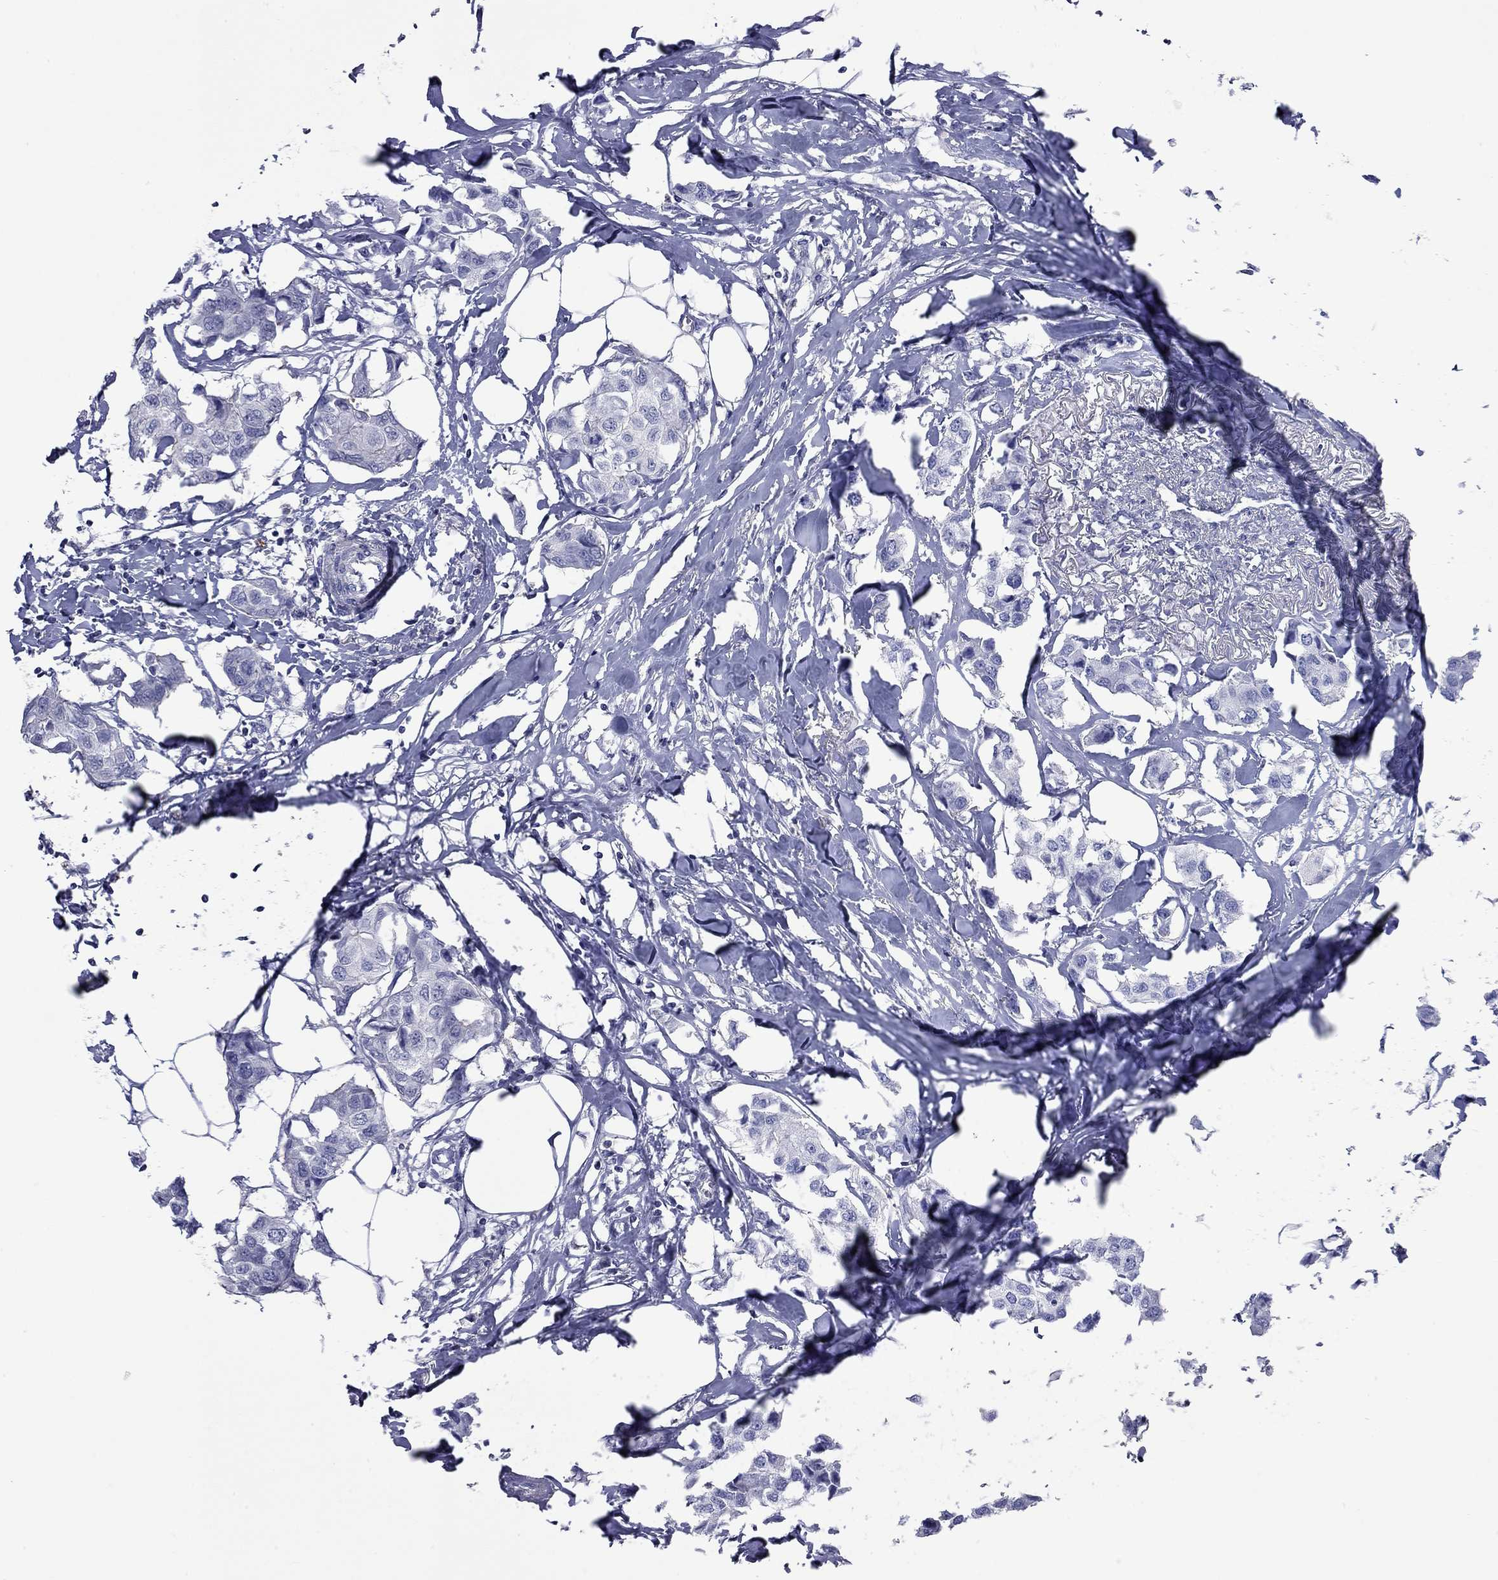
{"staining": {"intensity": "negative", "quantity": "none", "location": "none"}, "tissue": "breast cancer", "cell_type": "Tumor cells", "image_type": "cancer", "snomed": [{"axis": "morphology", "description": "Duct carcinoma"}, {"axis": "topography", "description": "Breast"}], "caption": "Immunohistochemical staining of breast invasive ductal carcinoma demonstrates no significant positivity in tumor cells.", "gene": "ACTL7B", "patient": {"sex": "female", "age": 80}}